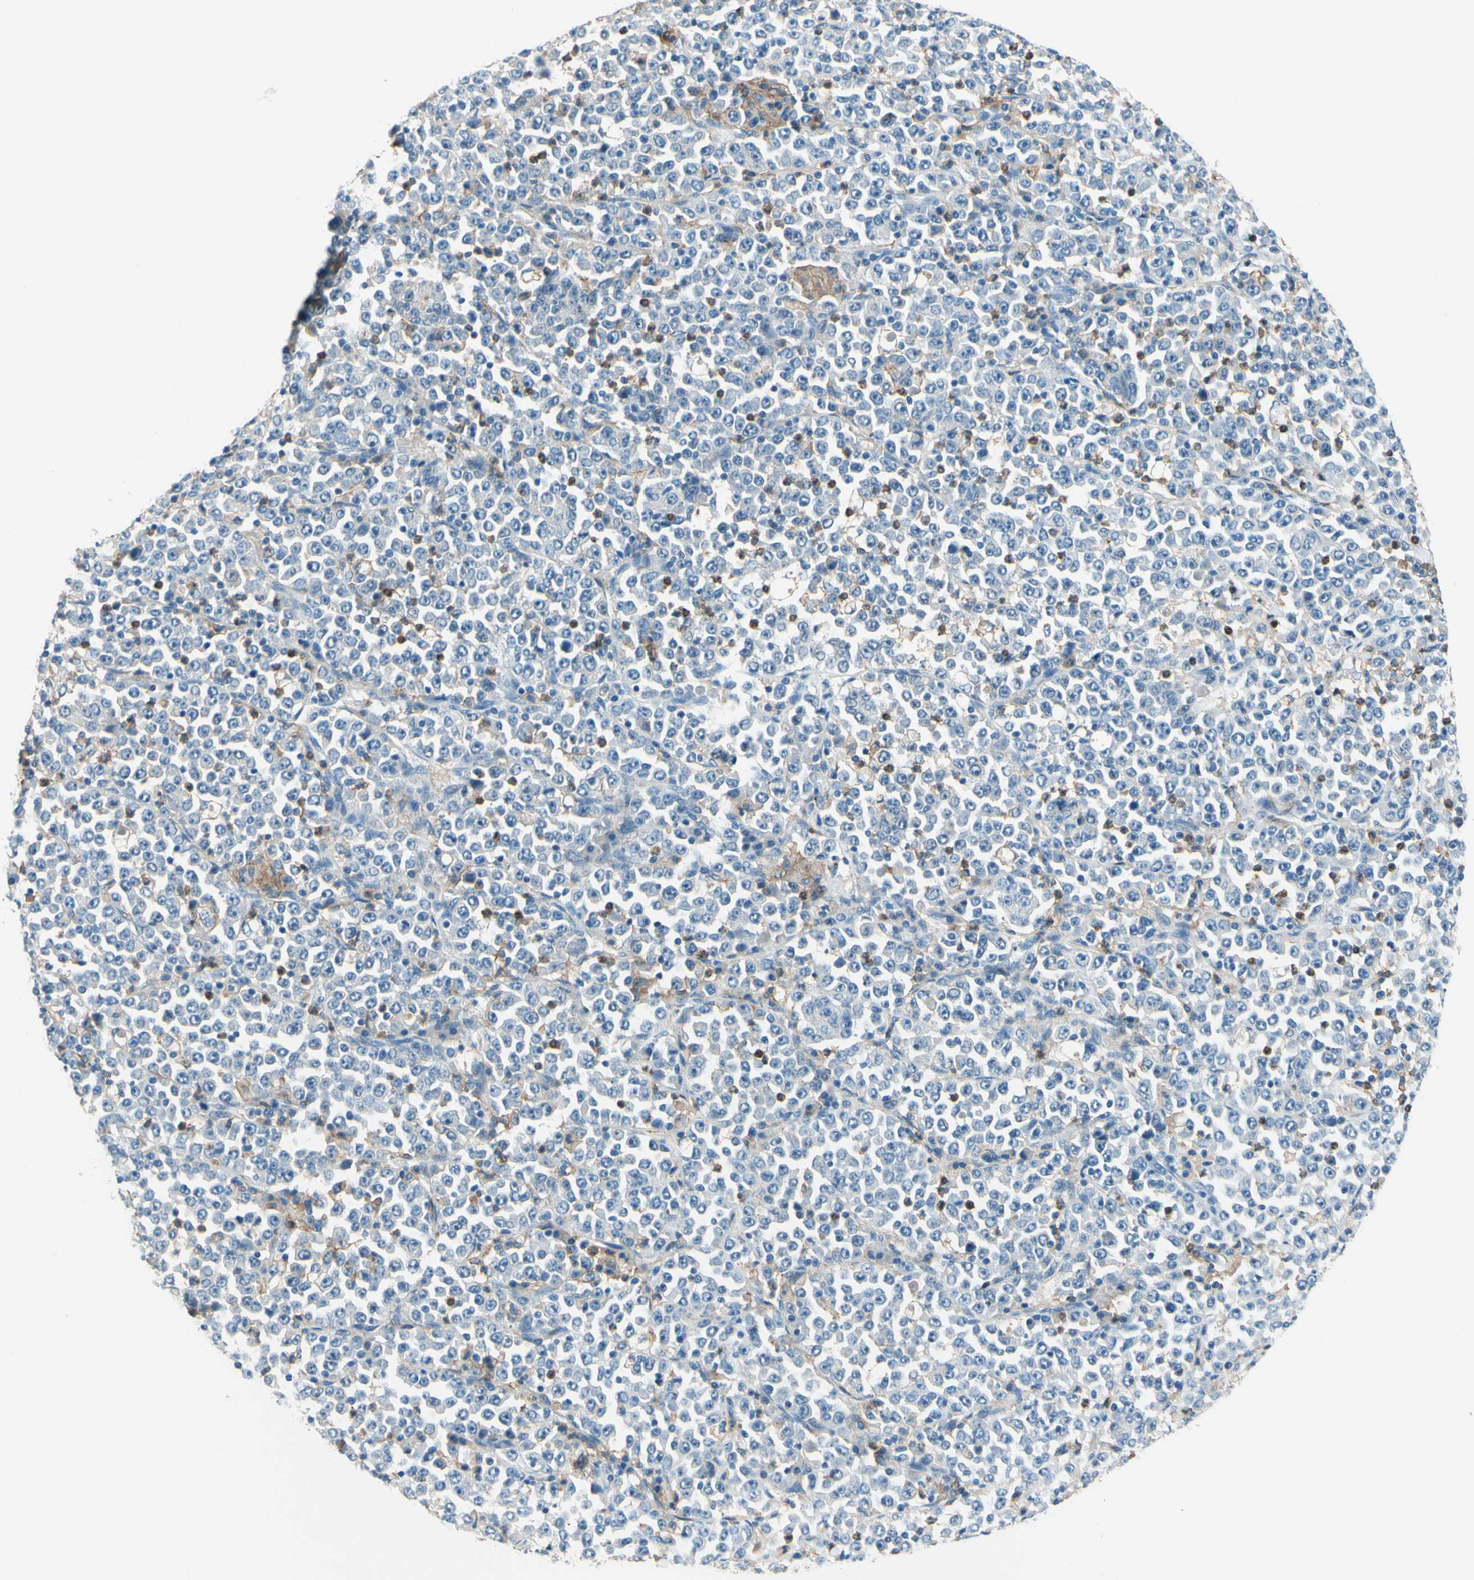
{"staining": {"intensity": "weak", "quantity": "<25%", "location": "cytoplasmic/membranous"}, "tissue": "stomach cancer", "cell_type": "Tumor cells", "image_type": "cancer", "snomed": [{"axis": "morphology", "description": "Normal tissue, NOS"}, {"axis": "morphology", "description": "Adenocarcinoma, NOS"}, {"axis": "topography", "description": "Stomach, upper"}, {"axis": "topography", "description": "Stomach"}], "caption": "High magnification brightfield microscopy of adenocarcinoma (stomach) stained with DAB (brown) and counterstained with hematoxylin (blue): tumor cells show no significant expression.", "gene": "SIGLEC9", "patient": {"sex": "male", "age": 59}}